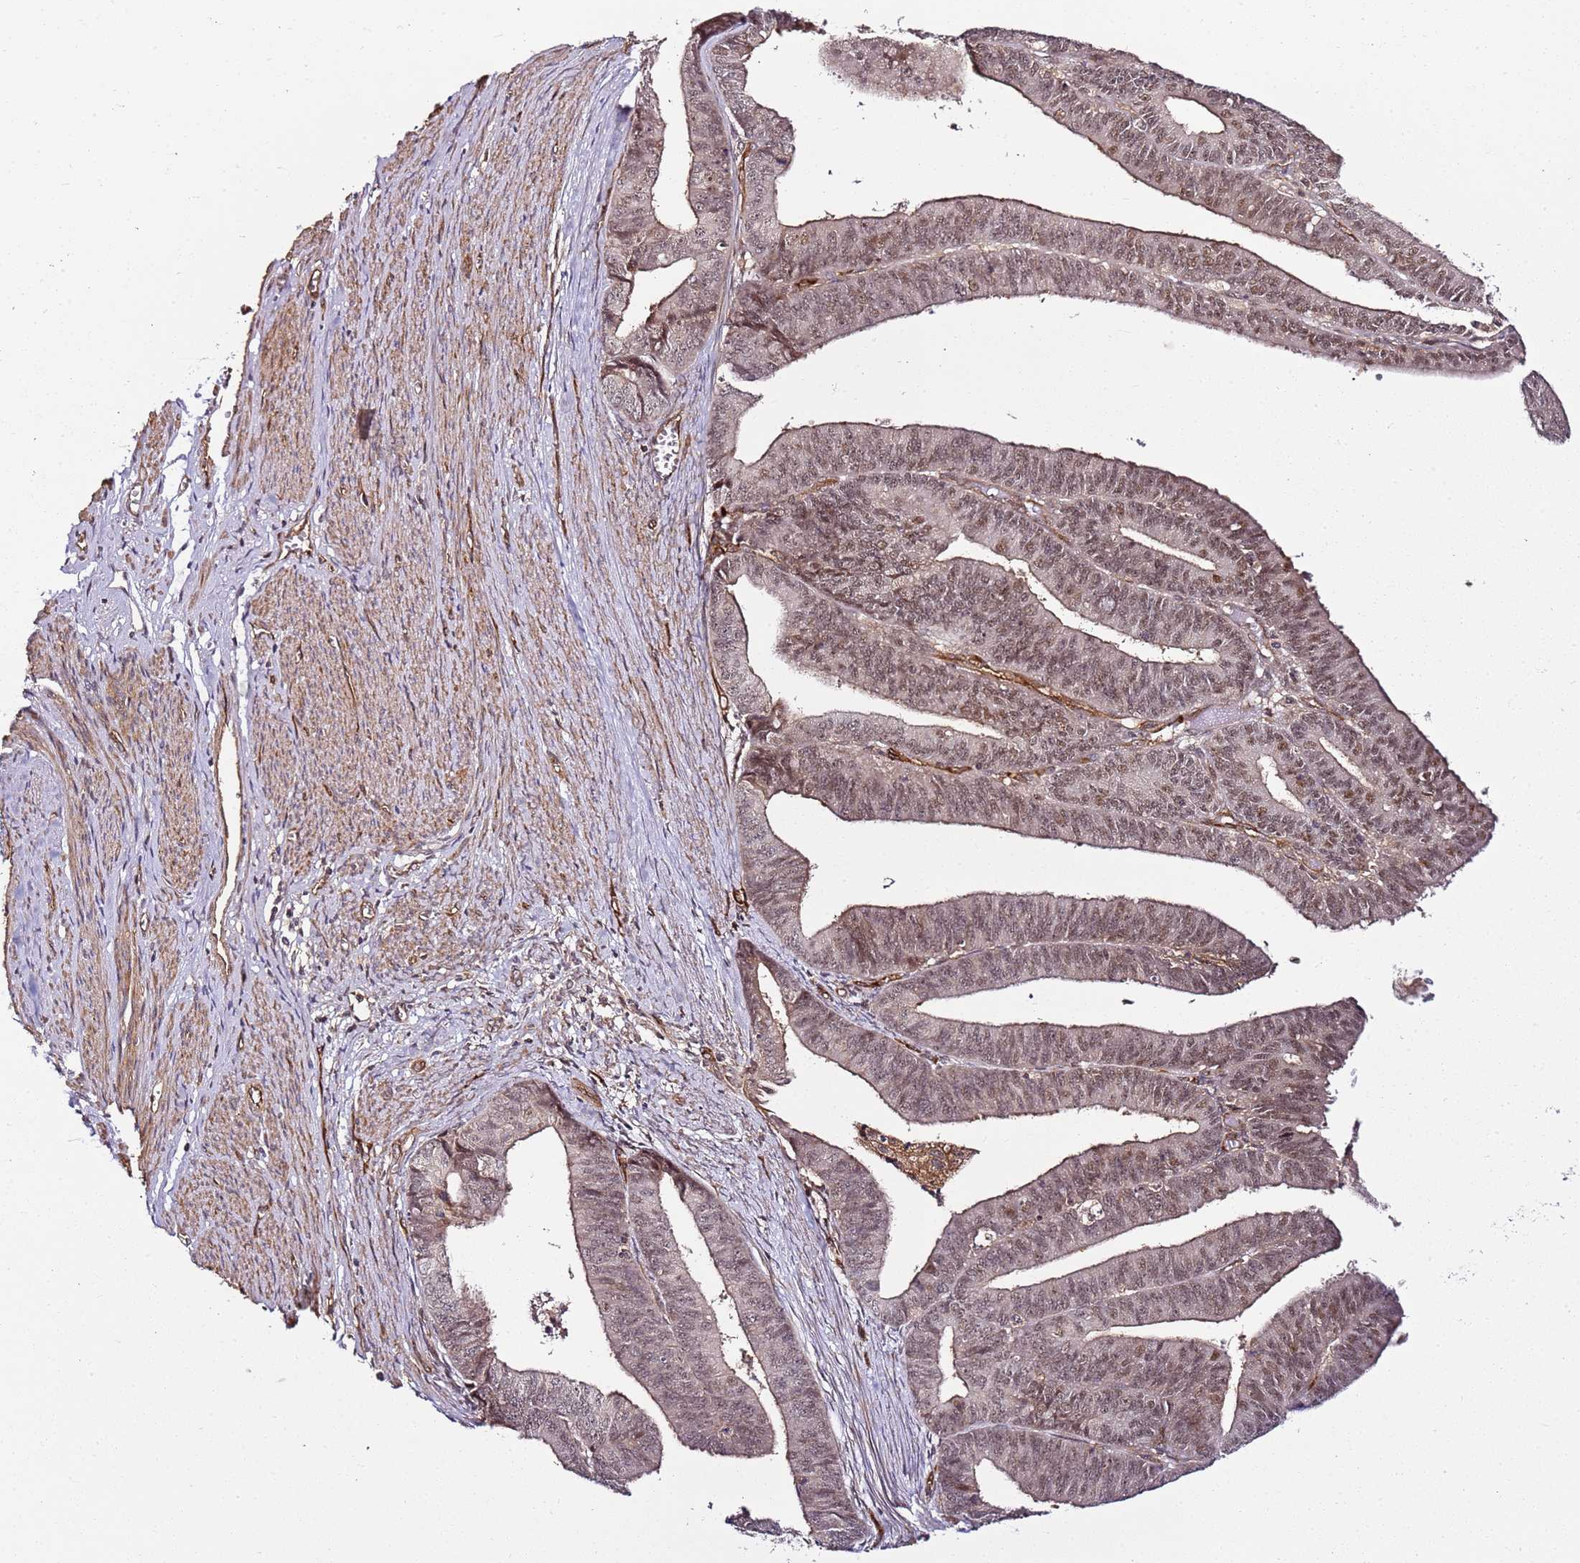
{"staining": {"intensity": "weak", "quantity": ">75%", "location": "nuclear"}, "tissue": "endometrial cancer", "cell_type": "Tumor cells", "image_type": "cancer", "snomed": [{"axis": "morphology", "description": "Adenocarcinoma, NOS"}, {"axis": "topography", "description": "Endometrium"}], "caption": "An image of endometrial adenocarcinoma stained for a protein exhibits weak nuclear brown staining in tumor cells.", "gene": "CCNYL1", "patient": {"sex": "female", "age": 73}}